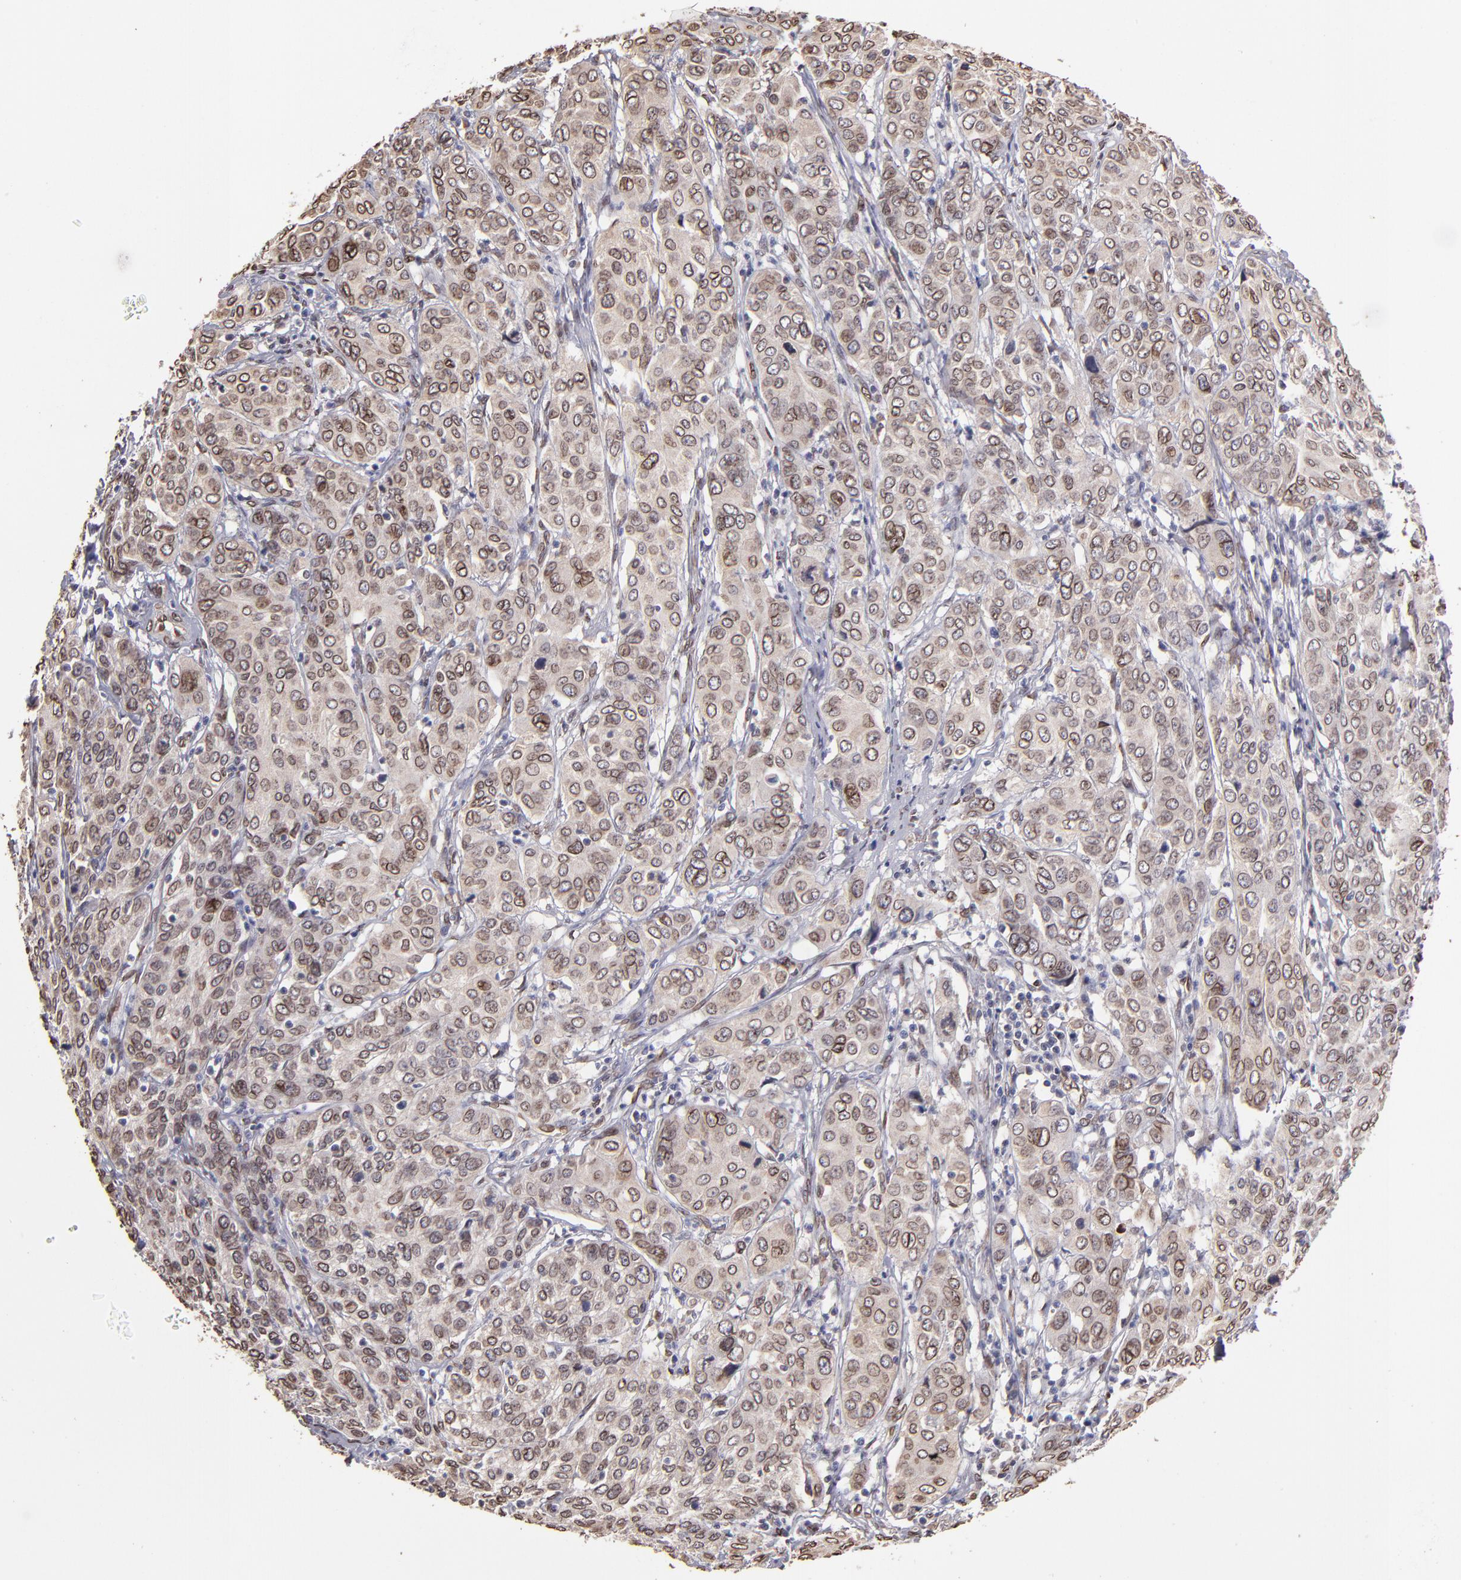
{"staining": {"intensity": "moderate", "quantity": ">75%", "location": "cytoplasmic/membranous,nuclear"}, "tissue": "cervical cancer", "cell_type": "Tumor cells", "image_type": "cancer", "snomed": [{"axis": "morphology", "description": "Squamous cell carcinoma, NOS"}, {"axis": "topography", "description": "Cervix"}], "caption": "This image displays immunohistochemistry (IHC) staining of human cervical squamous cell carcinoma, with medium moderate cytoplasmic/membranous and nuclear expression in about >75% of tumor cells.", "gene": "PUM3", "patient": {"sex": "female", "age": 38}}